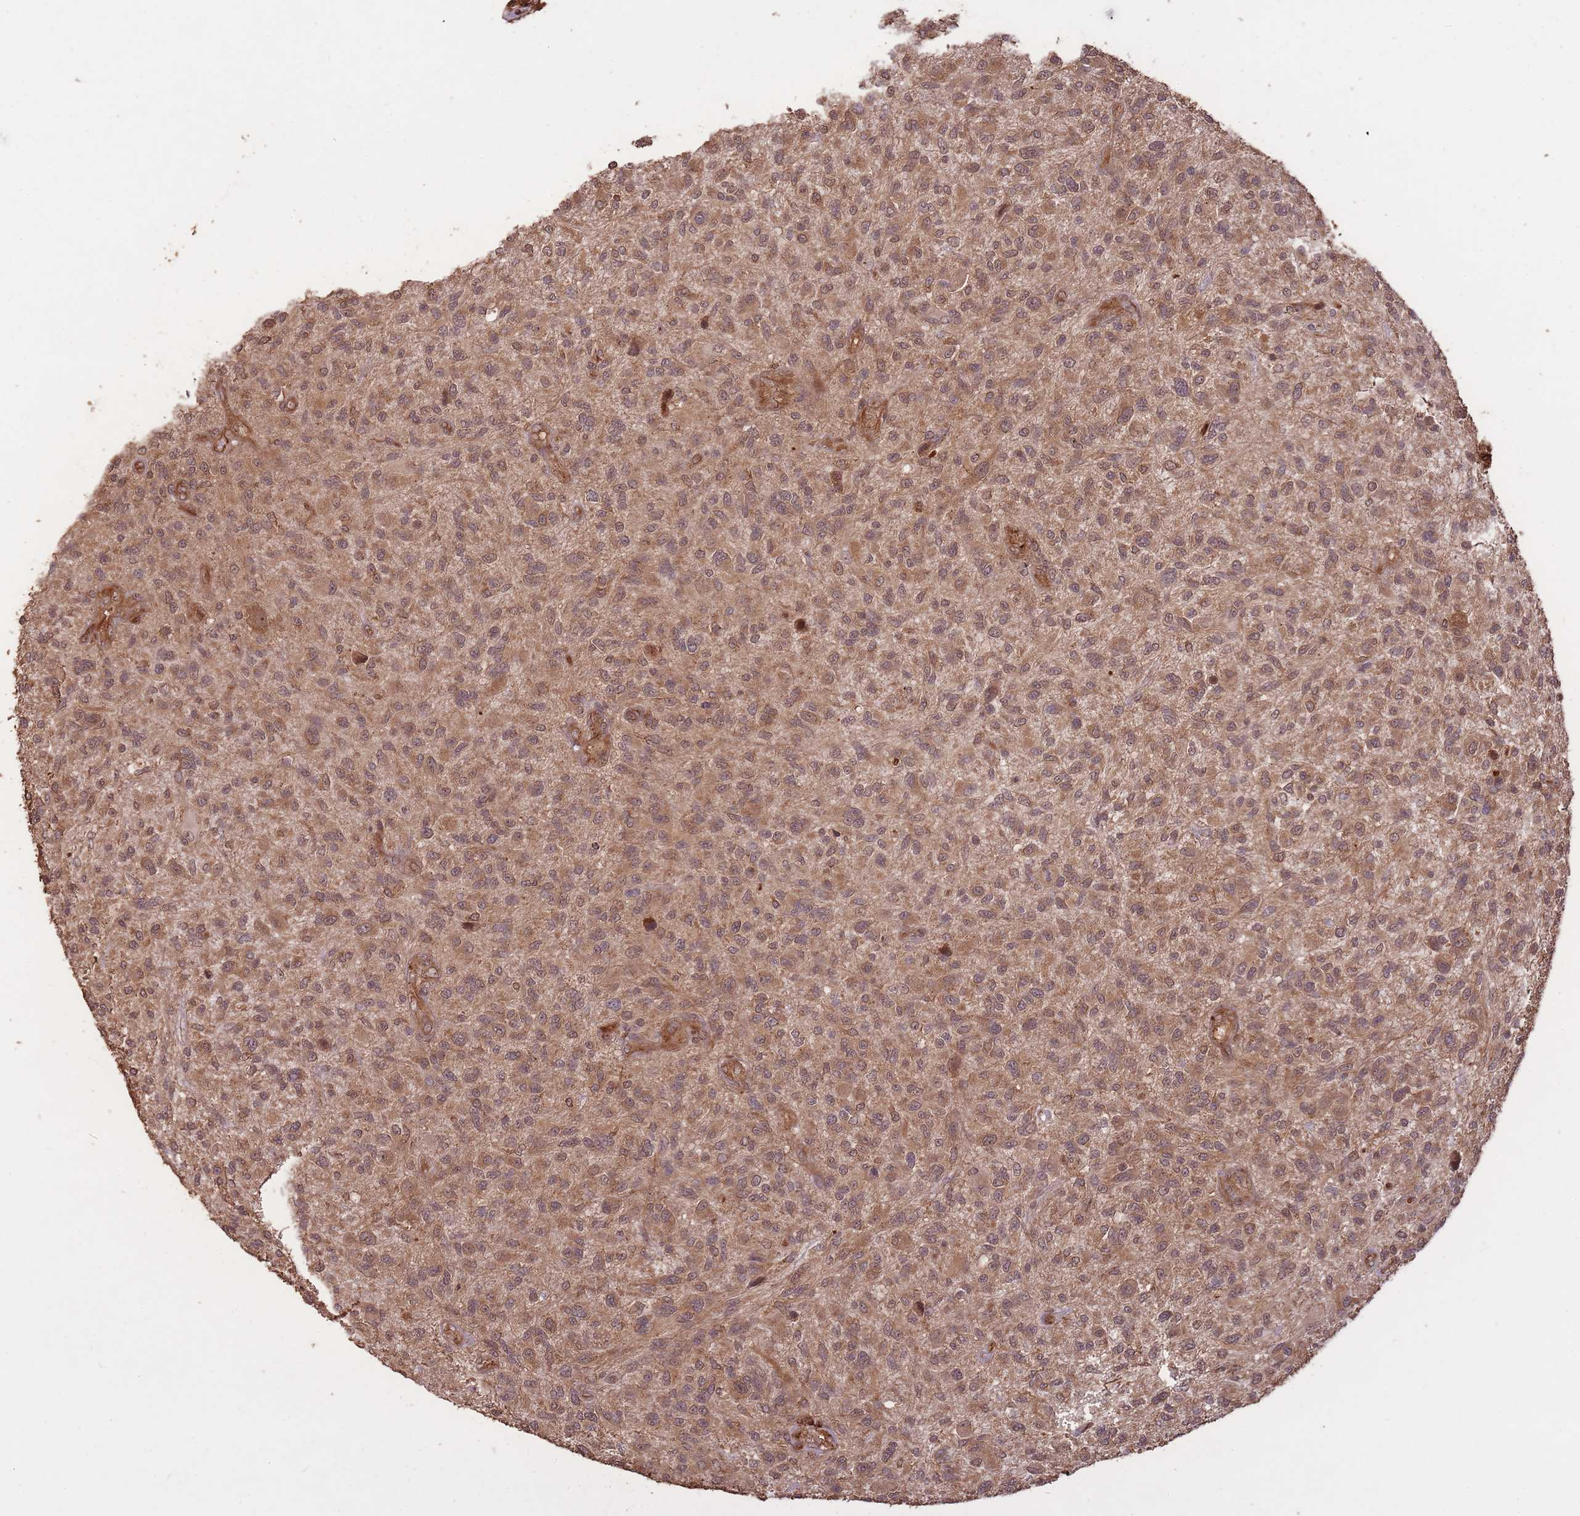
{"staining": {"intensity": "moderate", "quantity": ">75%", "location": "cytoplasmic/membranous,nuclear"}, "tissue": "glioma", "cell_type": "Tumor cells", "image_type": "cancer", "snomed": [{"axis": "morphology", "description": "Glioma, malignant, High grade"}, {"axis": "topography", "description": "Brain"}], "caption": "IHC micrograph of neoplastic tissue: malignant glioma (high-grade) stained using IHC reveals medium levels of moderate protein expression localized specifically in the cytoplasmic/membranous and nuclear of tumor cells, appearing as a cytoplasmic/membranous and nuclear brown color.", "gene": "ERBB3", "patient": {"sex": "male", "age": 47}}